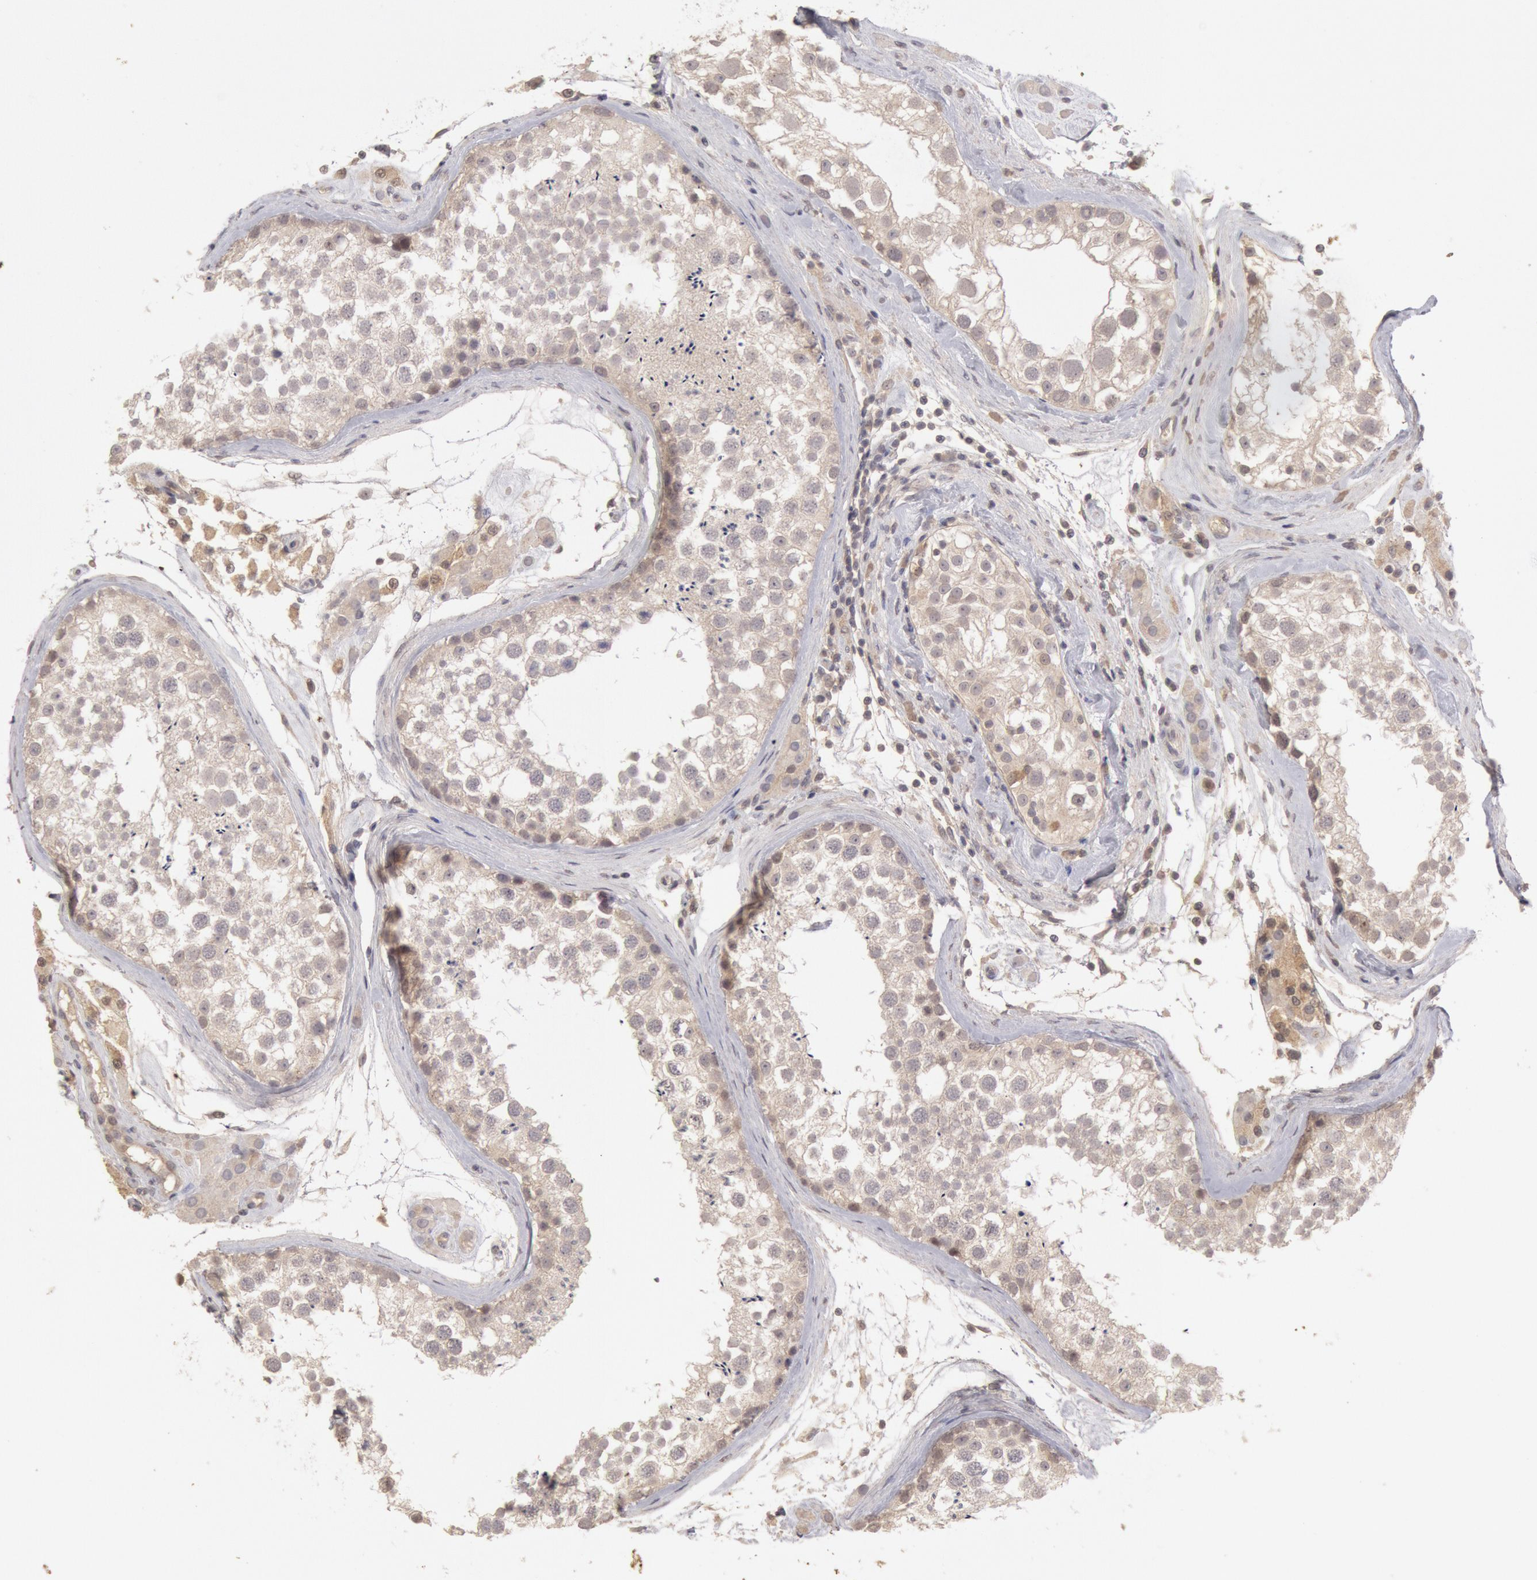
{"staining": {"intensity": "weak", "quantity": "25%-75%", "location": "cytoplasmic/membranous"}, "tissue": "testis", "cell_type": "Cells in seminiferous ducts", "image_type": "normal", "snomed": [{"axis": "morphology", "description": "Normal tissue, NOS"}, {"axis": "topography", "description": "Testis"}], "caption": "DAB immunohistochemical staining of benign testis shows weak cytoplasmic/membranous protein expression in about 25%-75% of cells in seminiferous ducts.", "gene": "ZFP36L1", "patient": {"sex": "male", "age": 46}}